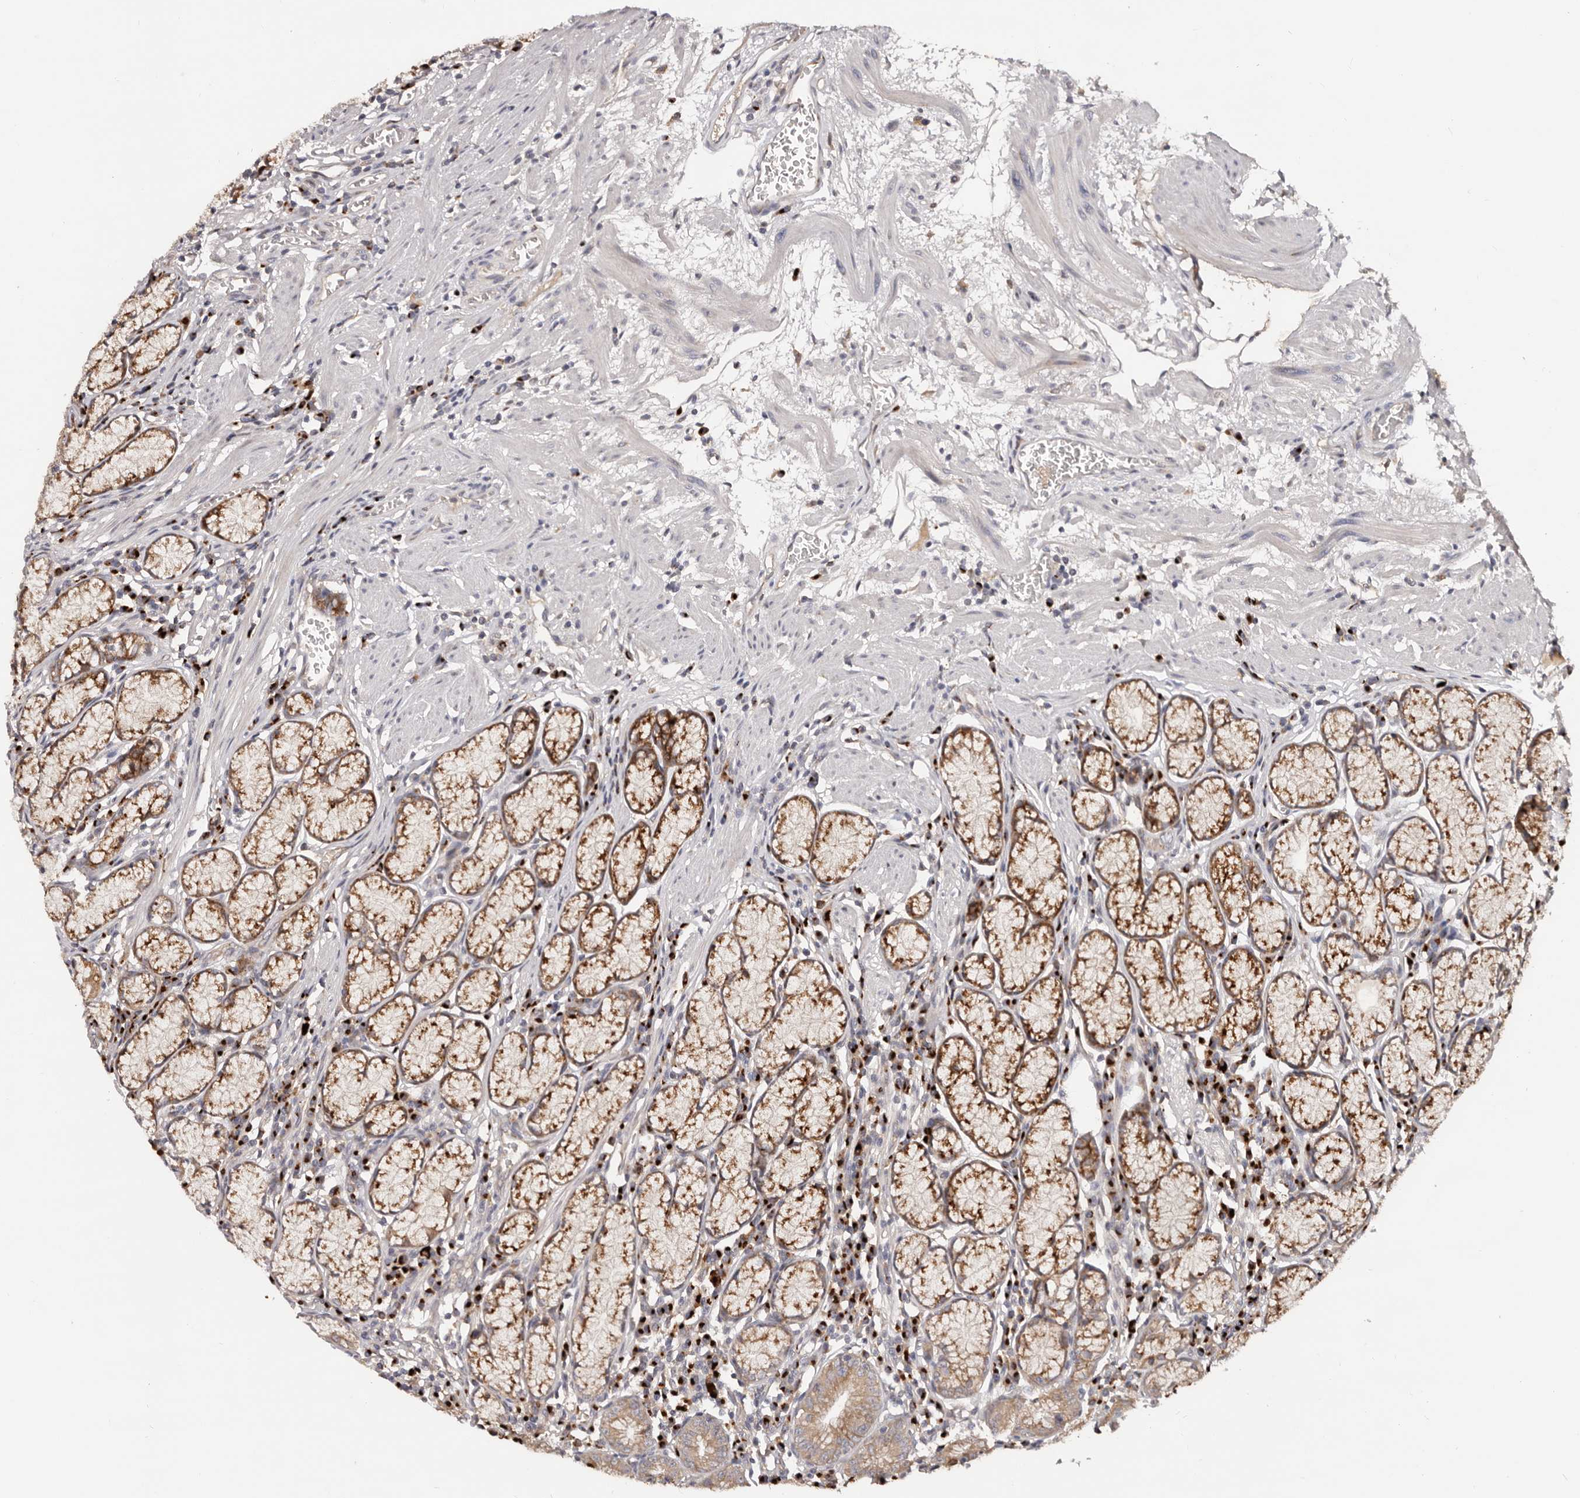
{"staining": {"intensity": "moderate", "quantity": ">75%", "location": "cytoplasmic/membranous"}, "tissue": "stomach", "cell_type": "Glandular cells", "image_type": "normal", "snomed": [{"axis": "morphology", "description": "Normal tissue, NOS"}, {"axis": "topography", "description": "Stomach"}], "caption": "Glandular cells reveal medium levels of moderate cytoplasmic/membranous staining in about >75% of cells in benign stomach. (IHC, brightfield microscopy, high magnification).", "gene": "DACT2", "patient": {"sex": "male", "age": 55}}